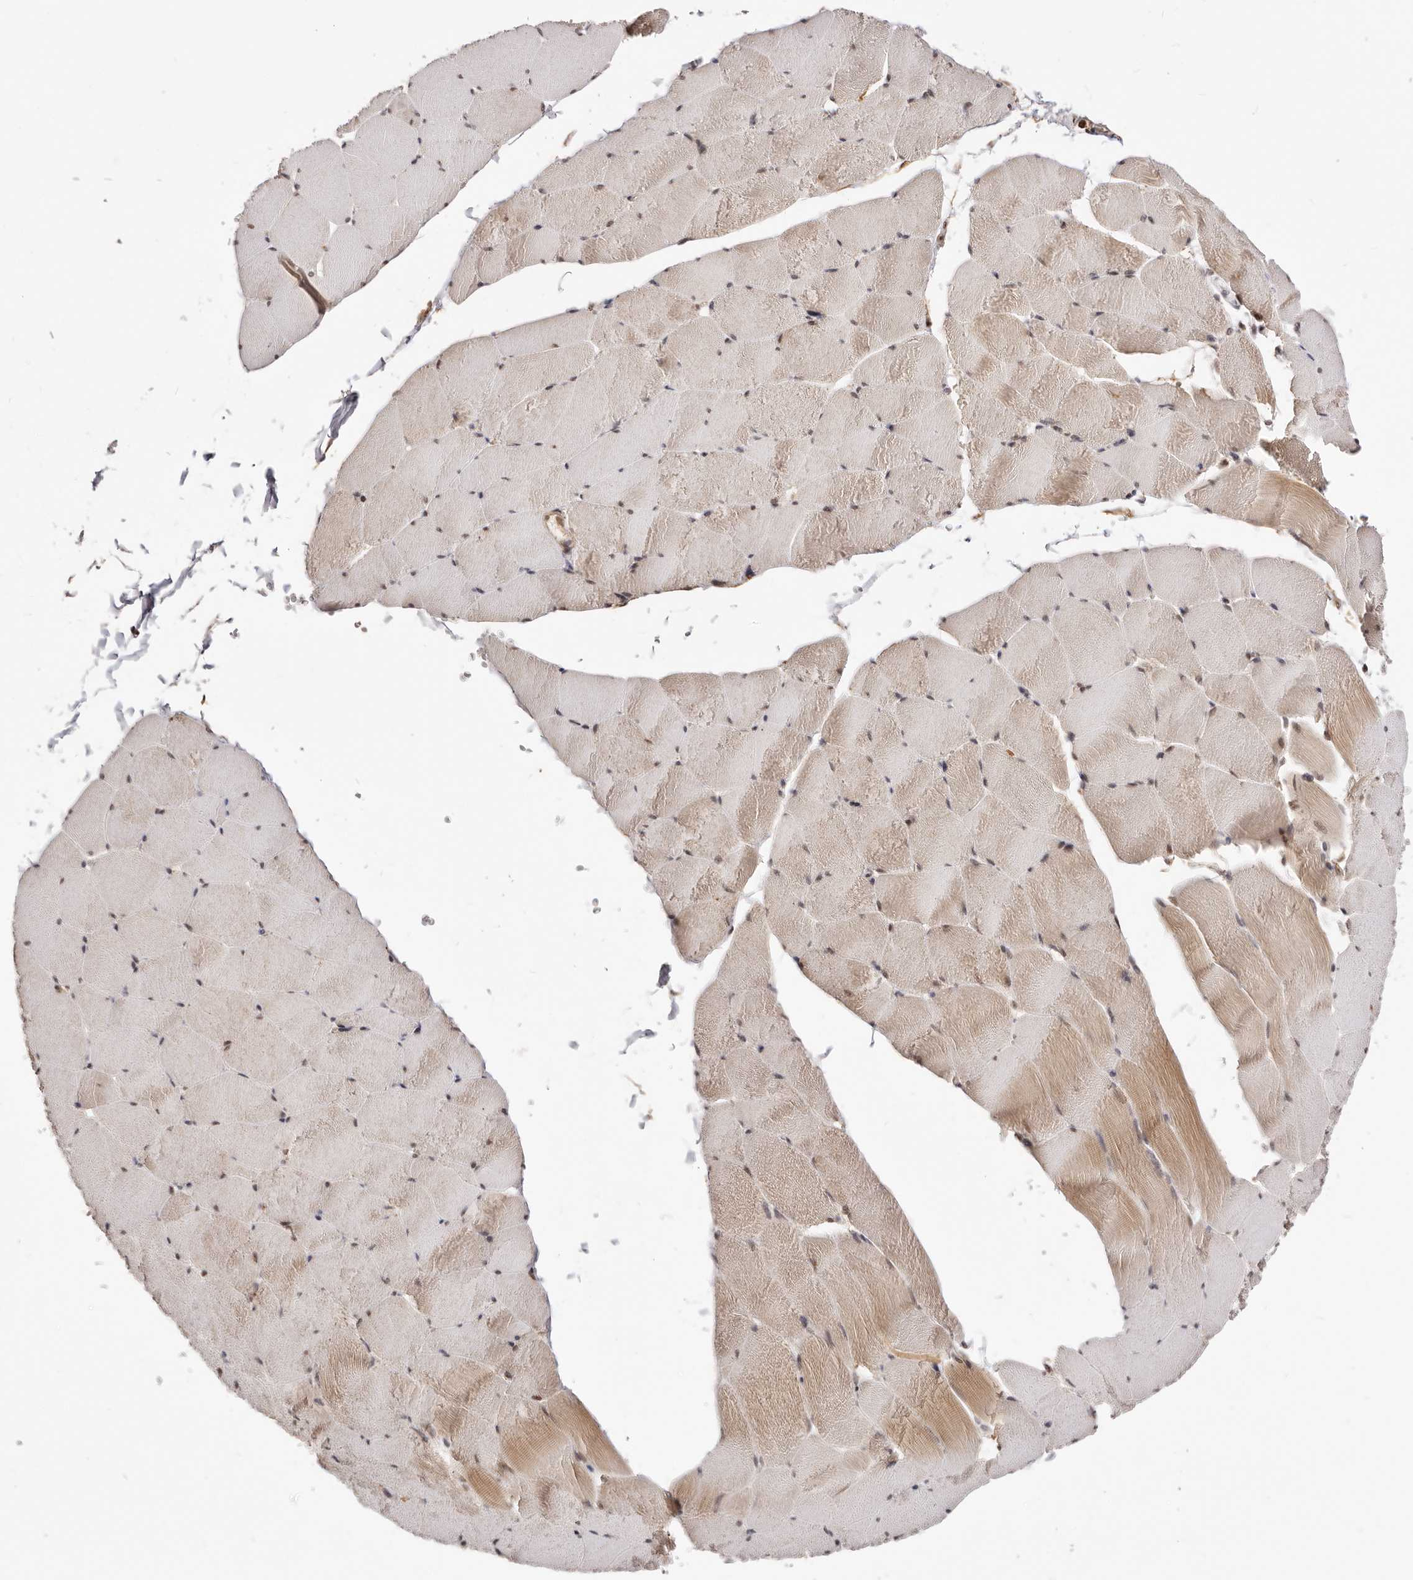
{"staining": {"intensity": "moderate", "quantity": "<25%", "location": "cytoplasmic/membranous"}, "tissue": "skeletal muscle", "cell_type": "Myocytes", "image_type": "normal", "snomed": [{"axis": "morphology", "description": "Normal tissue, NOS"}, {"axis": "topography", "description": "Skeletal muscle"}], "caption": "Skeletal muscle stained for a protein demonstrates moderate cytoplasmic/membranous positivity in myocytes. The staining was performed using DAB (3,3'-diaminobenzidine), with brown indicating positive protein expression. Nuclei are stained blue with hematoxylin.", "gene": "SEC14L1", "patient": {"sex": "male", "age": 62}}